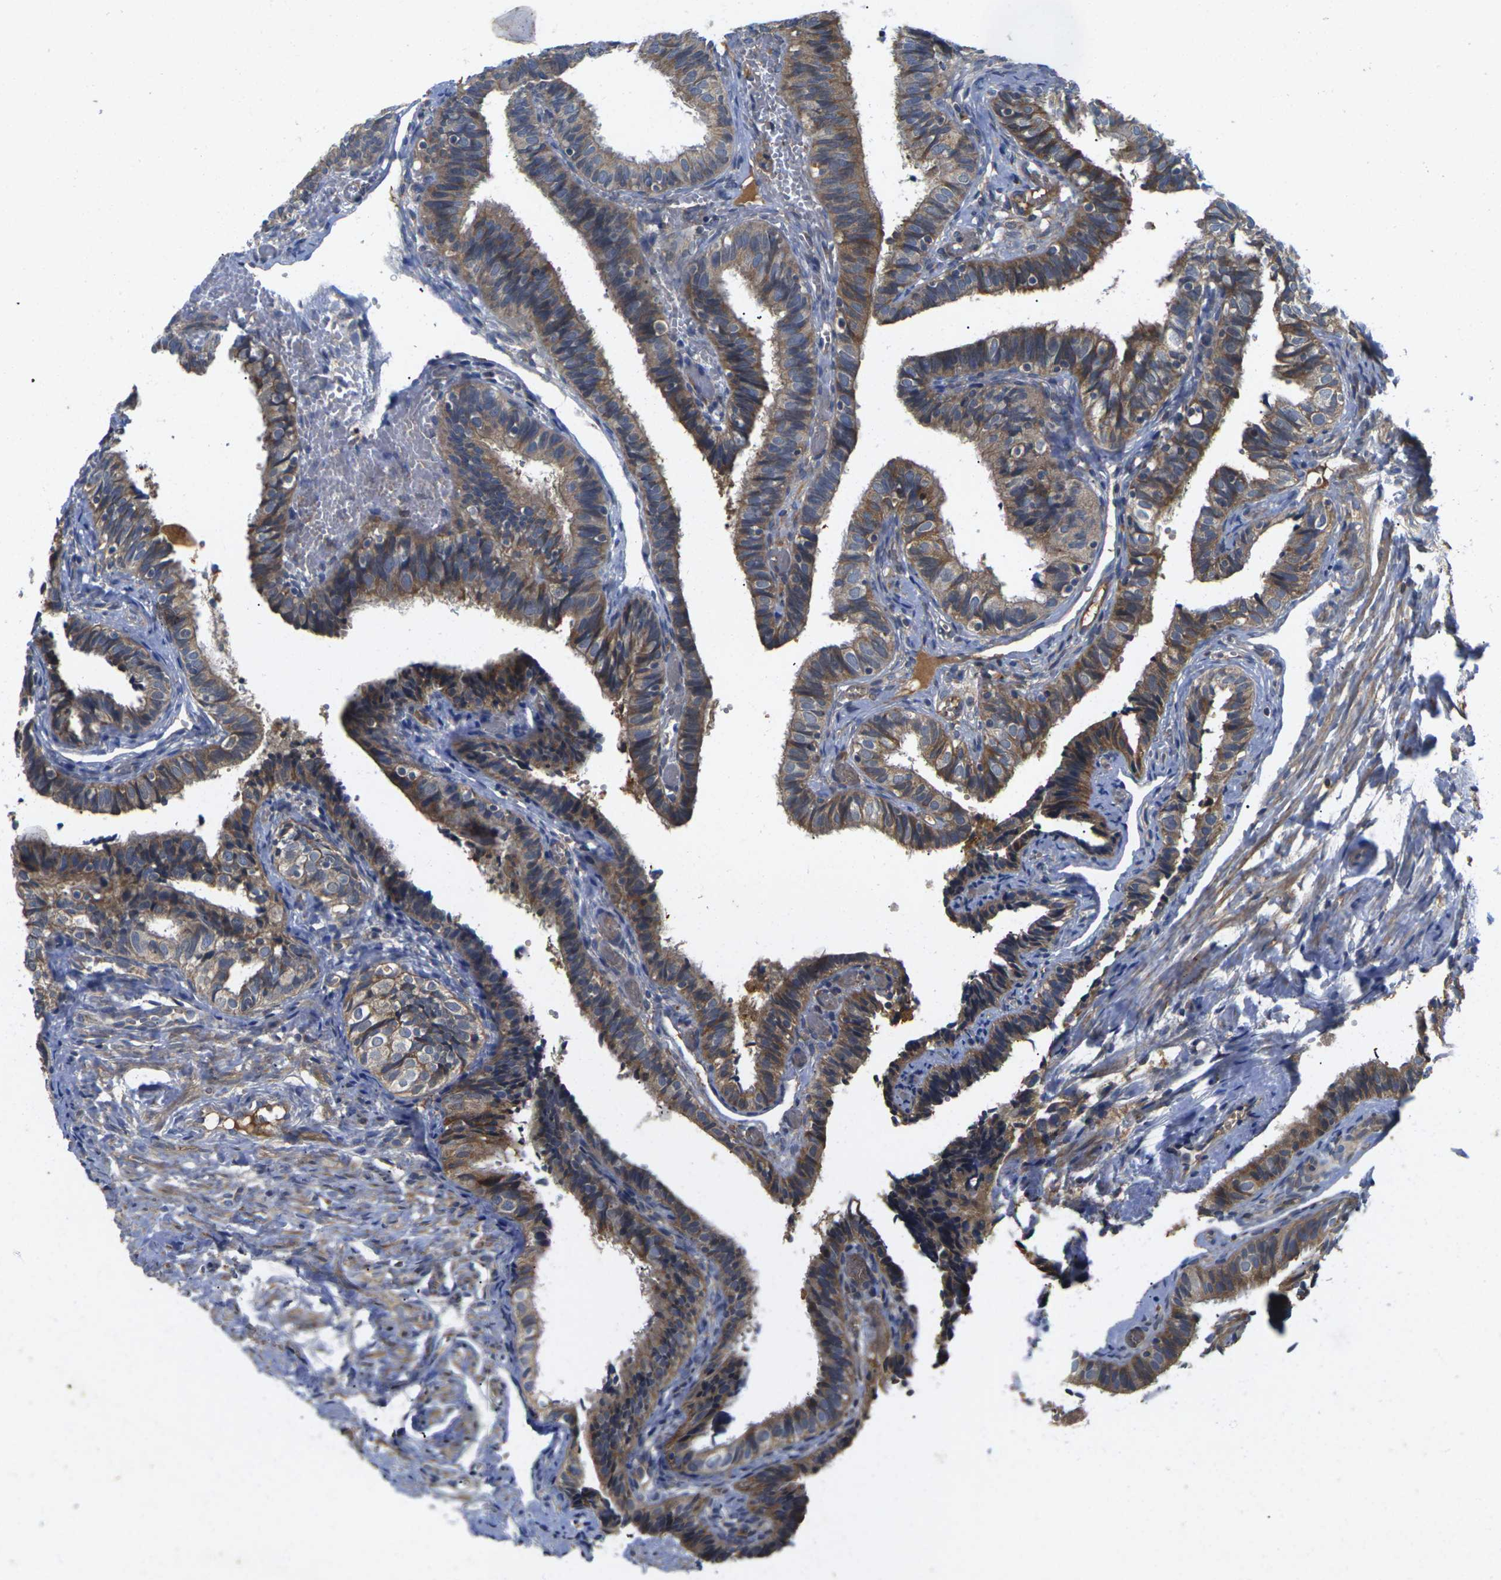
{"staining": {"intensity": "moderate", "quantity": ">75%", "location": "cytoplasmic/membranous"}, "tissue": "fallopian tube", "cell_type": "Glandular cells", "image_type": "normal", "snomed": [{"axis": "morphology", "description": "Normal tissue, NOS"}, {"axis": "topography", "description": "Fallopian tube"}], "caption": "The histopathology image shows immunohistochemical staining of unremarkable fallopian tube. There is moderate cytoplasmic/membranous staining is present in approximately >75% of glandular cells.", "gene": "KIF1B", "patient": {"sex": "female", "age": 46}}